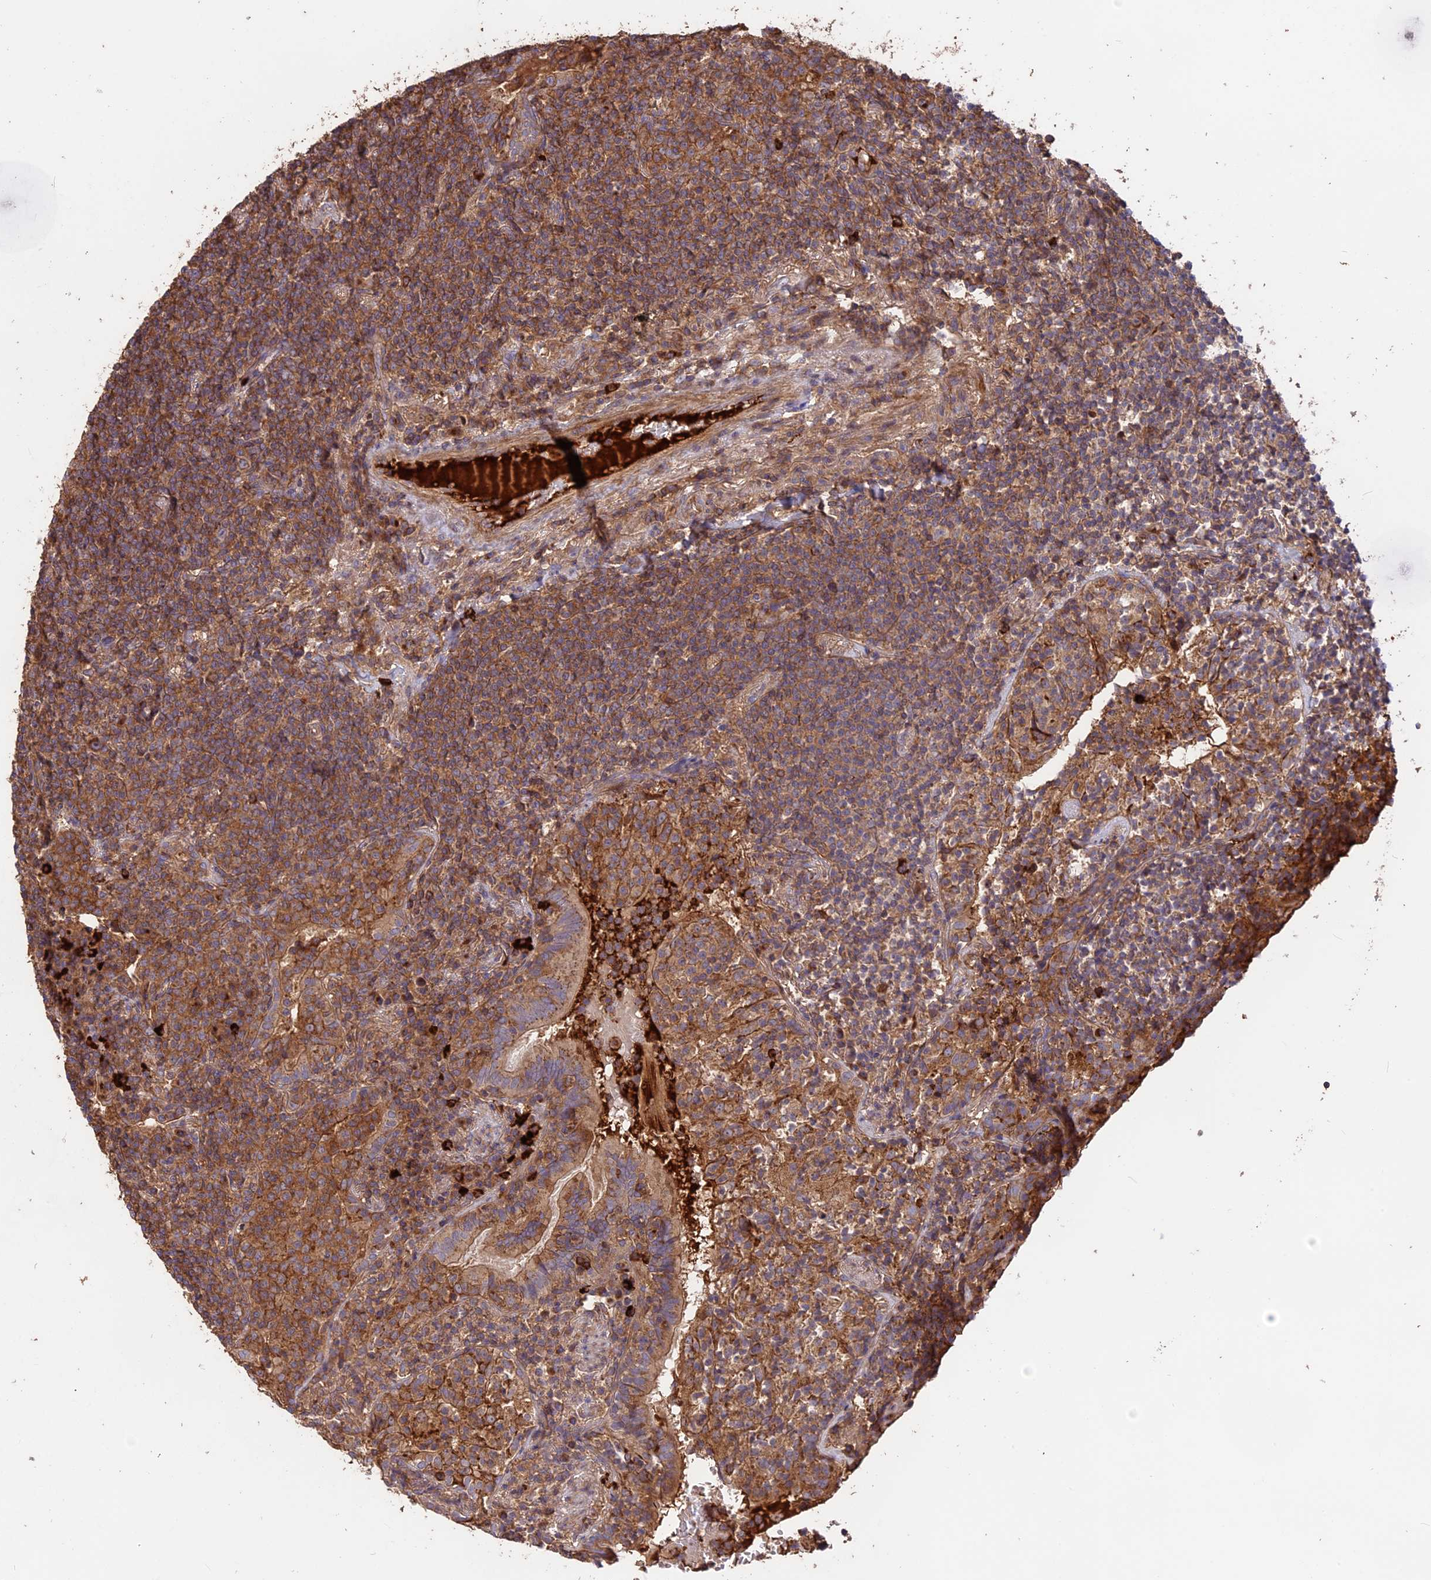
{"staining": {"intensity": "moderate", "quantity": ">75%", "location": "cytoplasmic/membranous"}, "tissue": "lymphoma", "cell_type": "Tumor cells", "image_type": "cancer", "snomed": [{"axis": "morphology", "description": "Malignant lymphoma, non-Hodgkin's type, Low grade"}, {"axis": "topography", "description": "Lung"}], "caption": "Lymphoma tissue reveals moderate cytoplasmic/membranous positivity in approximately >75% of tumor cells, visualized by immunohistochemistry. Immunohistochemistry stains the protein of interest in brown and the nuclei are stained blue.", "gene": "NUDT8", "patient": {"sex": "female", "age": 71}}